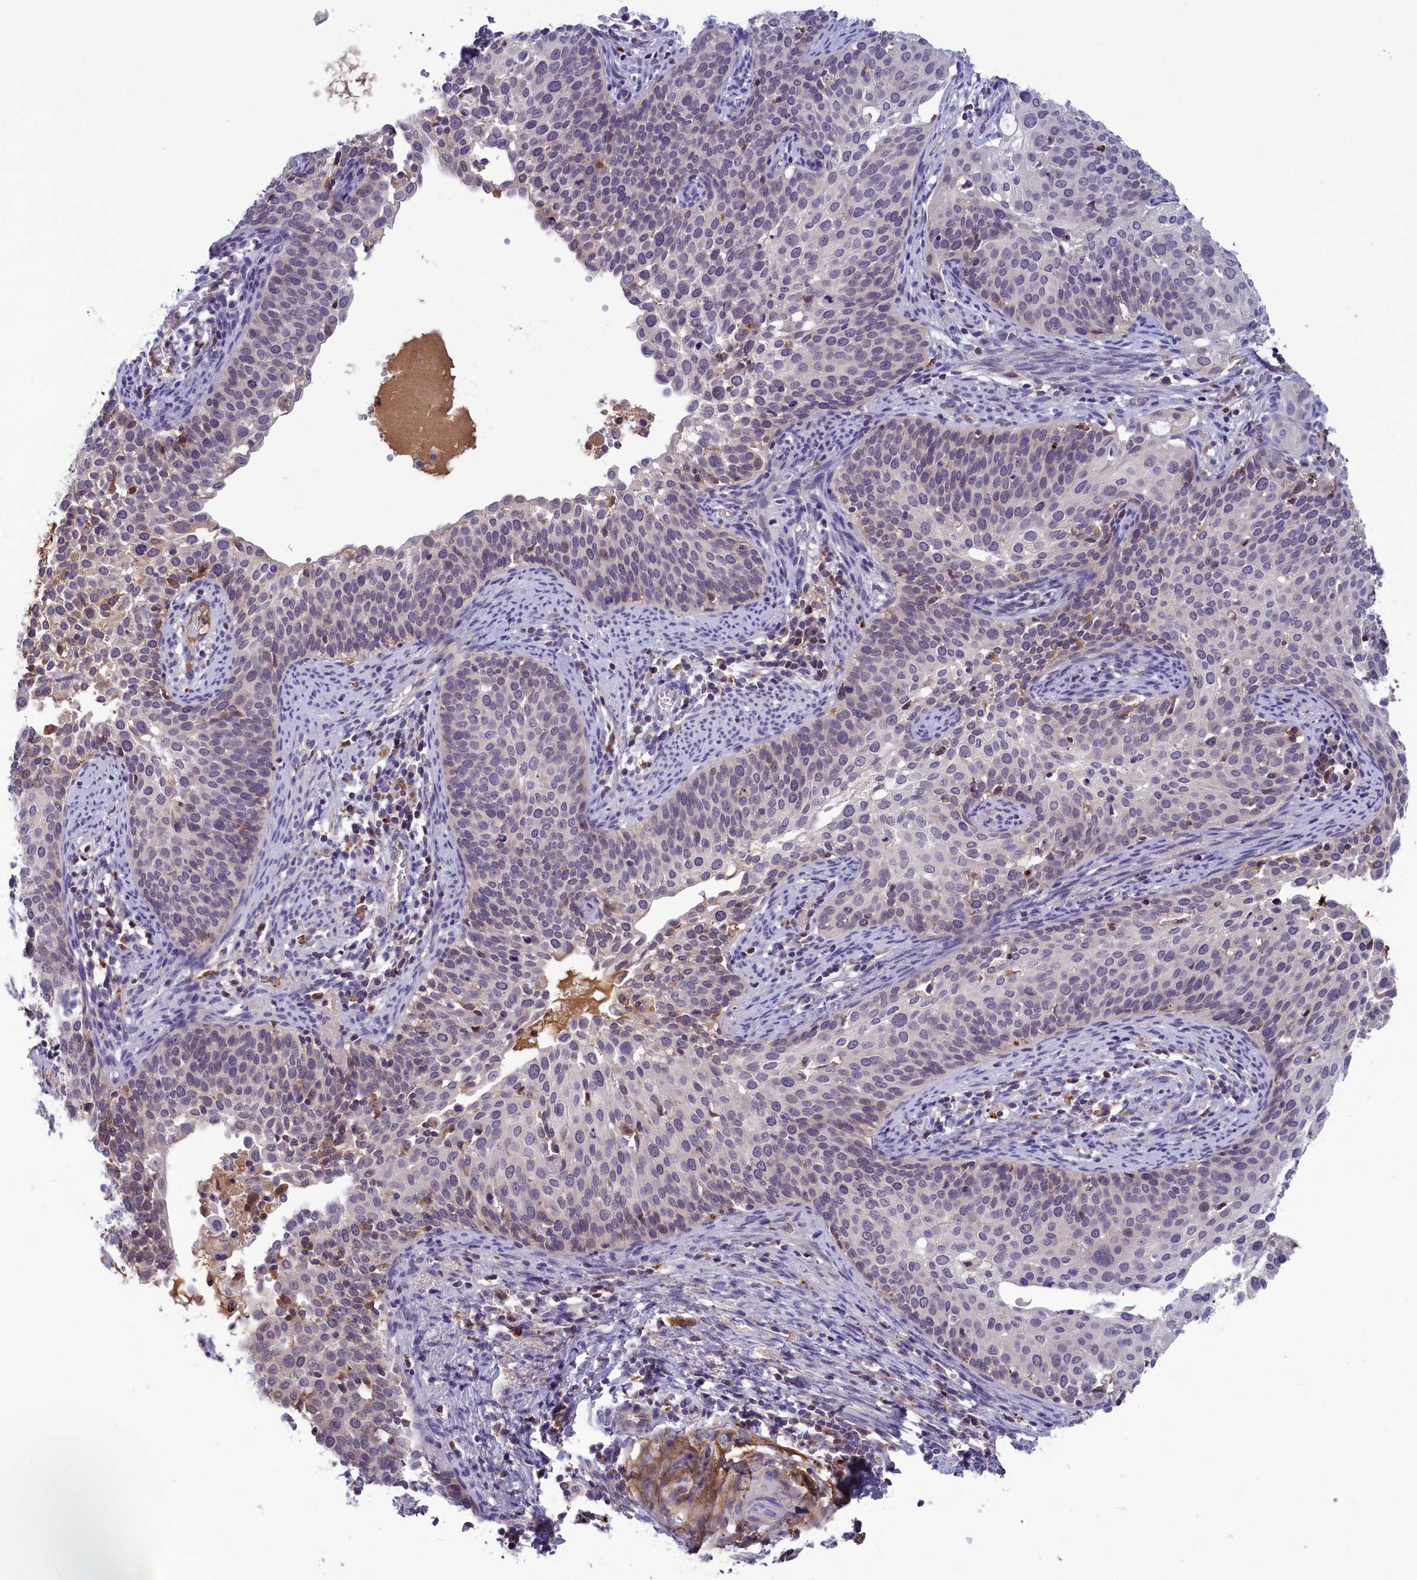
{"staining": {"intensity": "negative", "quantity": "none", "location": "none"}, "tissue": "cervical cancer", "cell_type": "Tumor cells", "image_type": "cancer", "snomed": [{"axis": "morphology", "description": "Squamous cell carcinoma, NOS"}, {"axis": "topography", "description": "Cervix"}], "caption": "DAB (3,3'-diaminobenzidine) immunohistochemical staining of human cervical squamous cell carcinoma displays no significant positivity in tumor cells. The staining was performed using DAB to visualize the protein expression in brown, while the nuclei were stained in blue with hematoxylin (Magnification: 20x).", "gene": "STYX", "patient": {"sex": "female", "age": 44}}